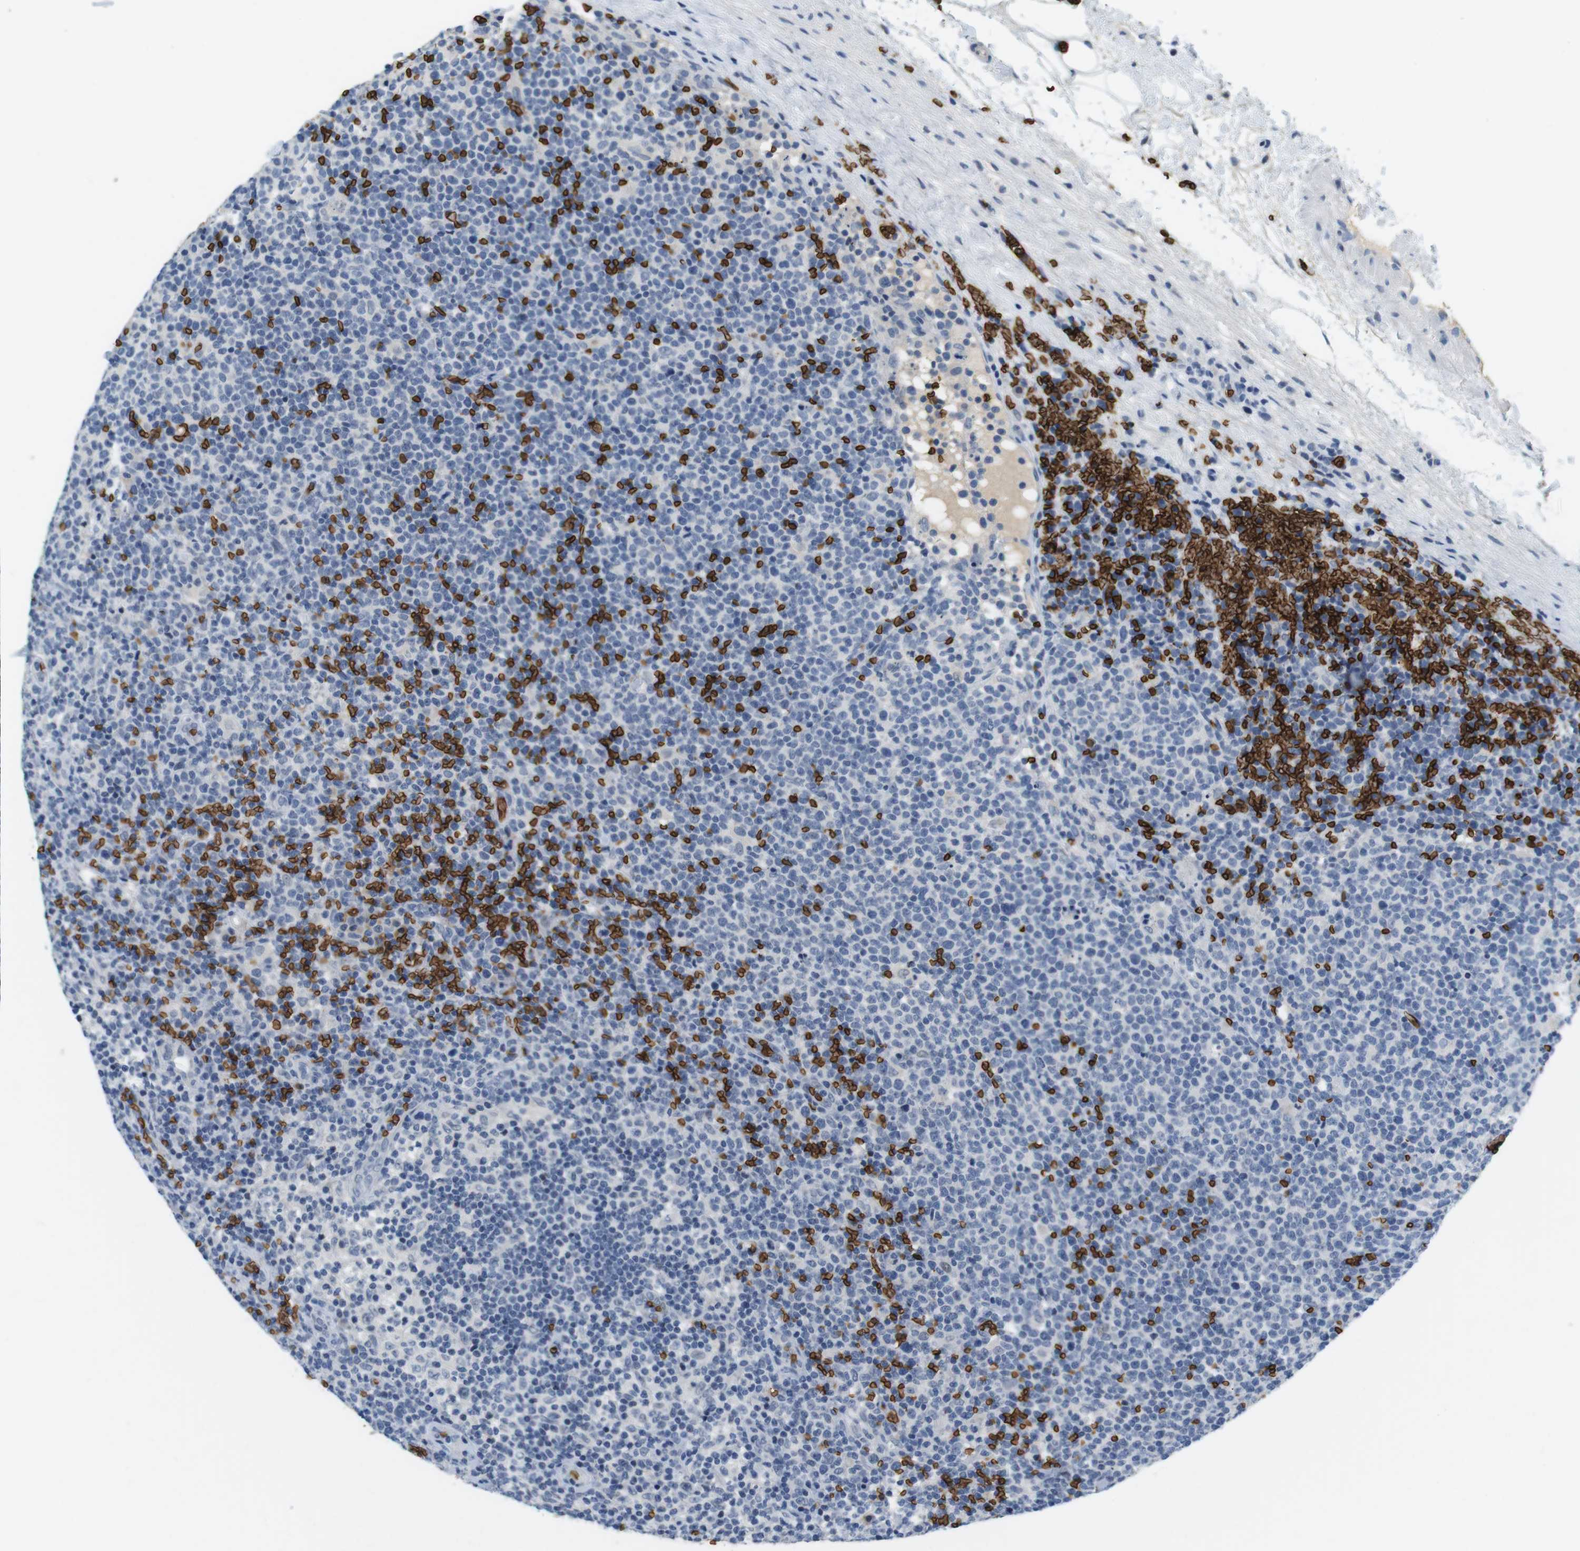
{"staining": {"intensity": "negative", "quantity": "none", "location": "none"}, "tissue": "lymphoma", "cell_type": "Tumor cells", "image_type": "cancer", "snomed": [{"axis": "morphology", "description": "Malignant lymphoma, non-Hodgkin's type, High grade"}, {"axis": "topography", "description": "Lymph node"}], "caption": "An image of human lymphoma is negative for staining in tumor cells. Nuclei are stained in blue.", "gene": "SLC4A1", "patient": {"sex": "male", "age": 61}}